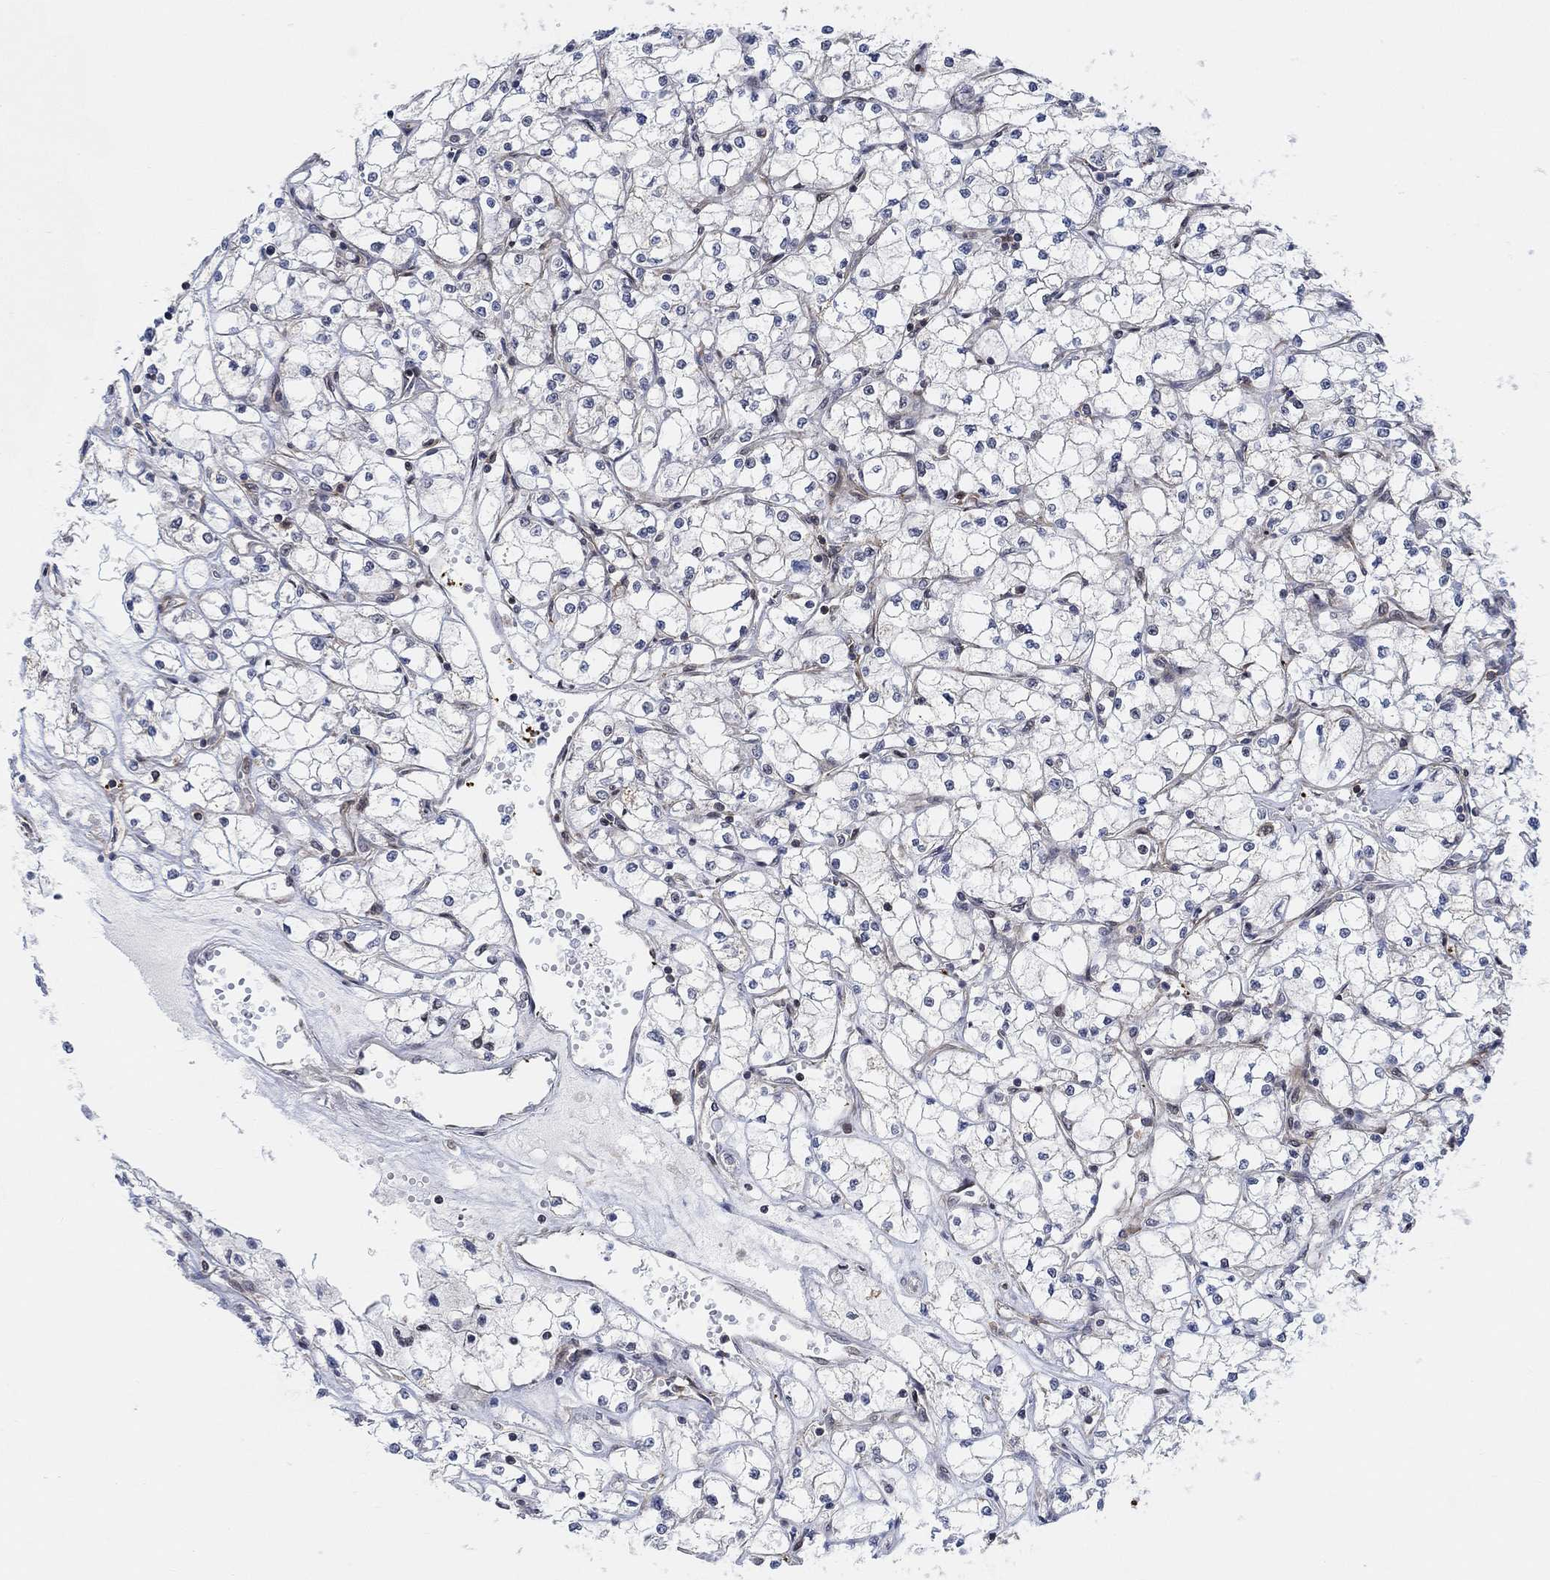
{"staining": {"intensity": "negative", "quantity": "none", "location": "none"}, "tissue": "renal cancer", "cell_type": "Tumor cells", "image_type": "cancer", "snomed": [{"axis": "morphology", "description": "Adenocarcinoma, NOS"}, {"axis": "topography", "description": "Kidney"}], "caption": "A high-resolution image shows IHC staining of renal cancer (adenocarcinoma), which displays no significant positivity in tumor cells.", "gene": "PWWP2B", "patient": {"sex": "male", "age": 67}}